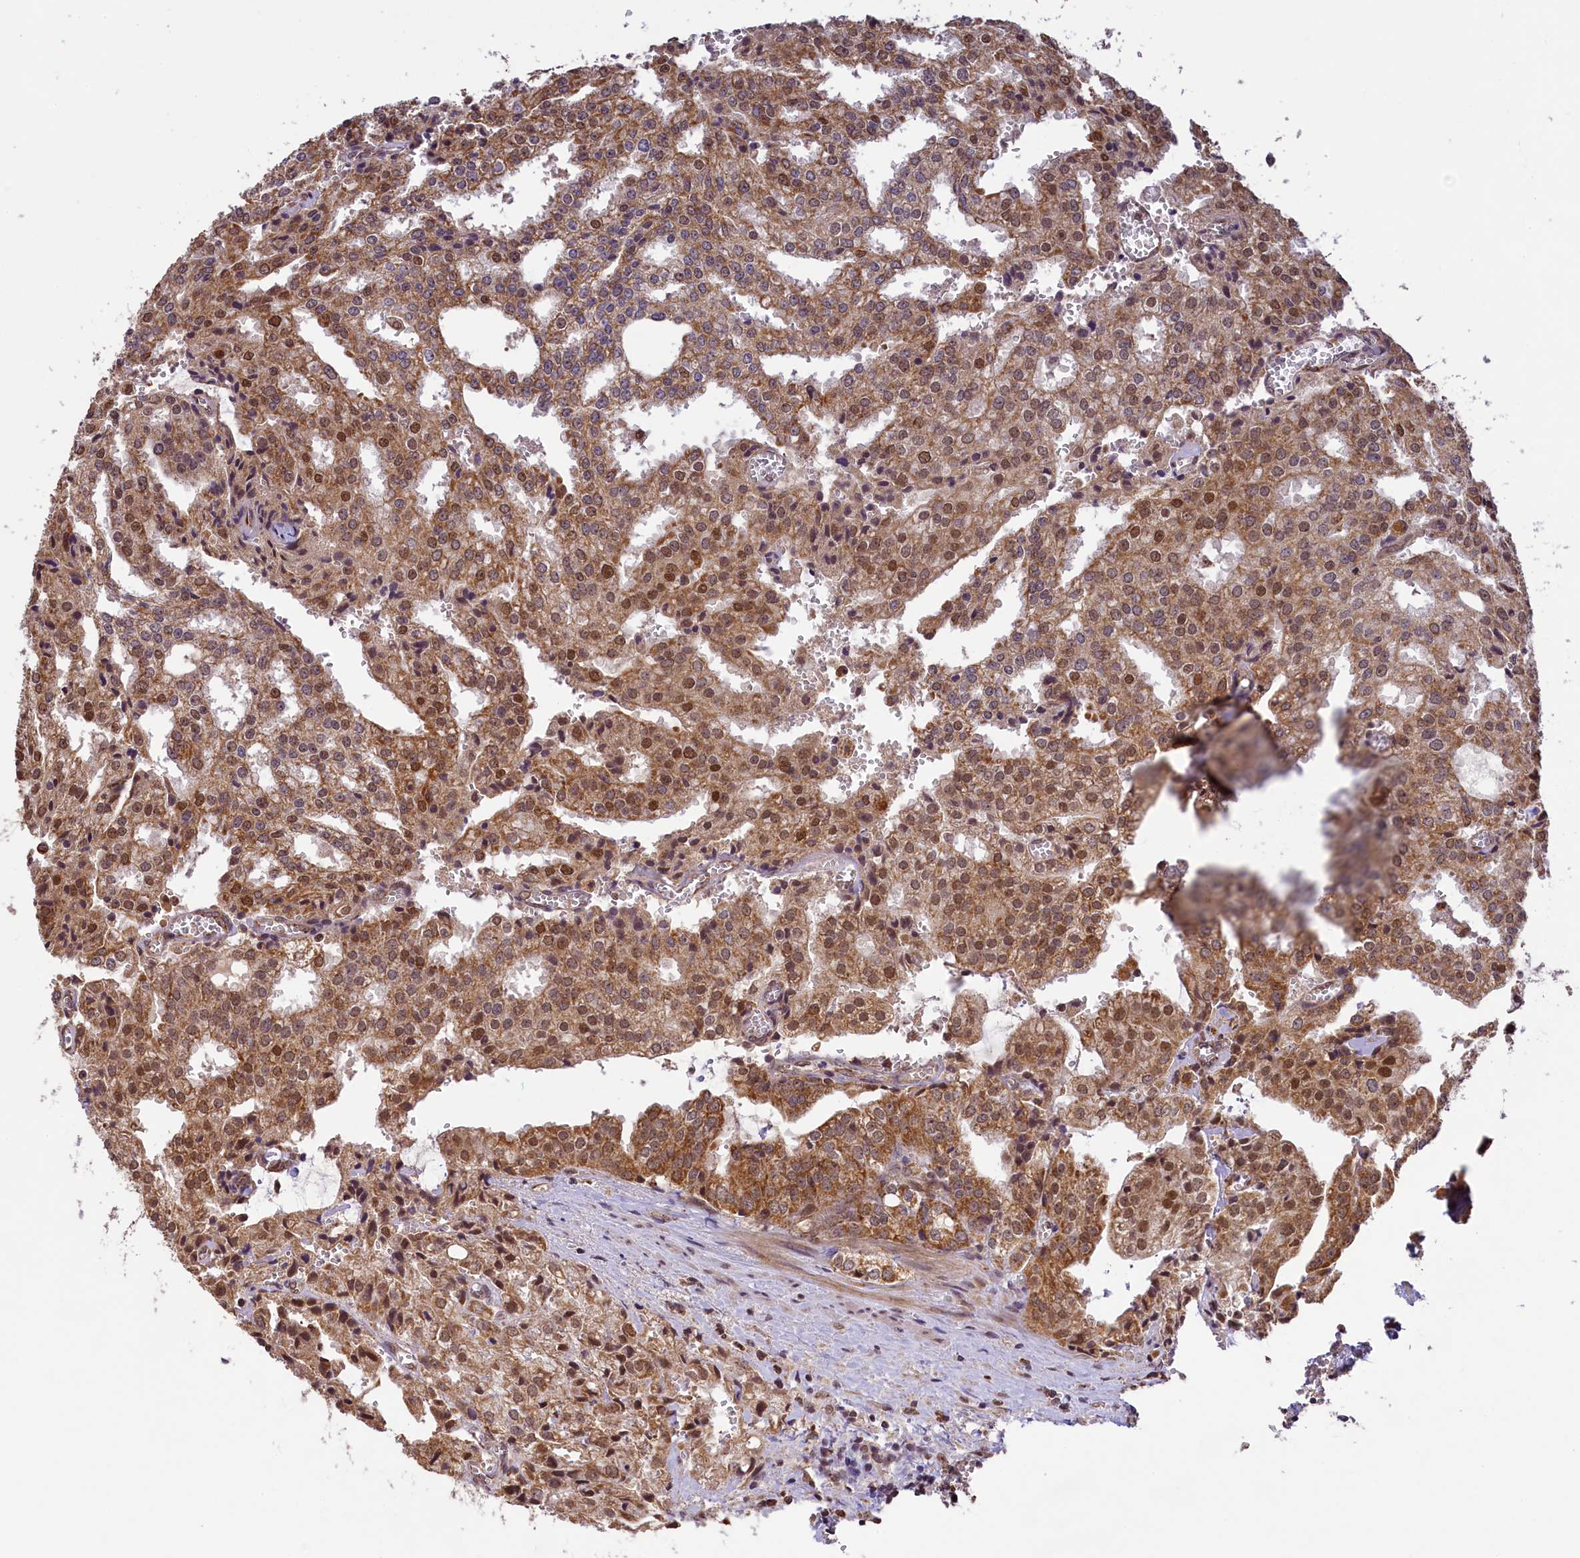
{"staining": {"intensity": "moderate", "quantity": ">75%", "location": "cytoplasmic/membranous,nuclear"}, "tissue": "prostate cancer", "cell_type": "Tumor cells", "image_type": "cancer", "snomed": [{"axis": "morphology", "description": "Adenocarcinoma, High grade"}, {"axis": "topography", "description": "Prostate"}], "caption": "Immunohistochemical staining of human prostate adenocarcinoma (high-grade) exhibits medium levels of moderate cytoplasmic/membranous and nuclear staining in approximately >75% of tumor cells. (Stains: DAB (3,3'-diaminobenzidine) in brown, nuclei in blue, Microscopy: brightfield microscopy at high magnification).", "gene": "PAF1", "patient": {"sex": "male", "age": 68}}